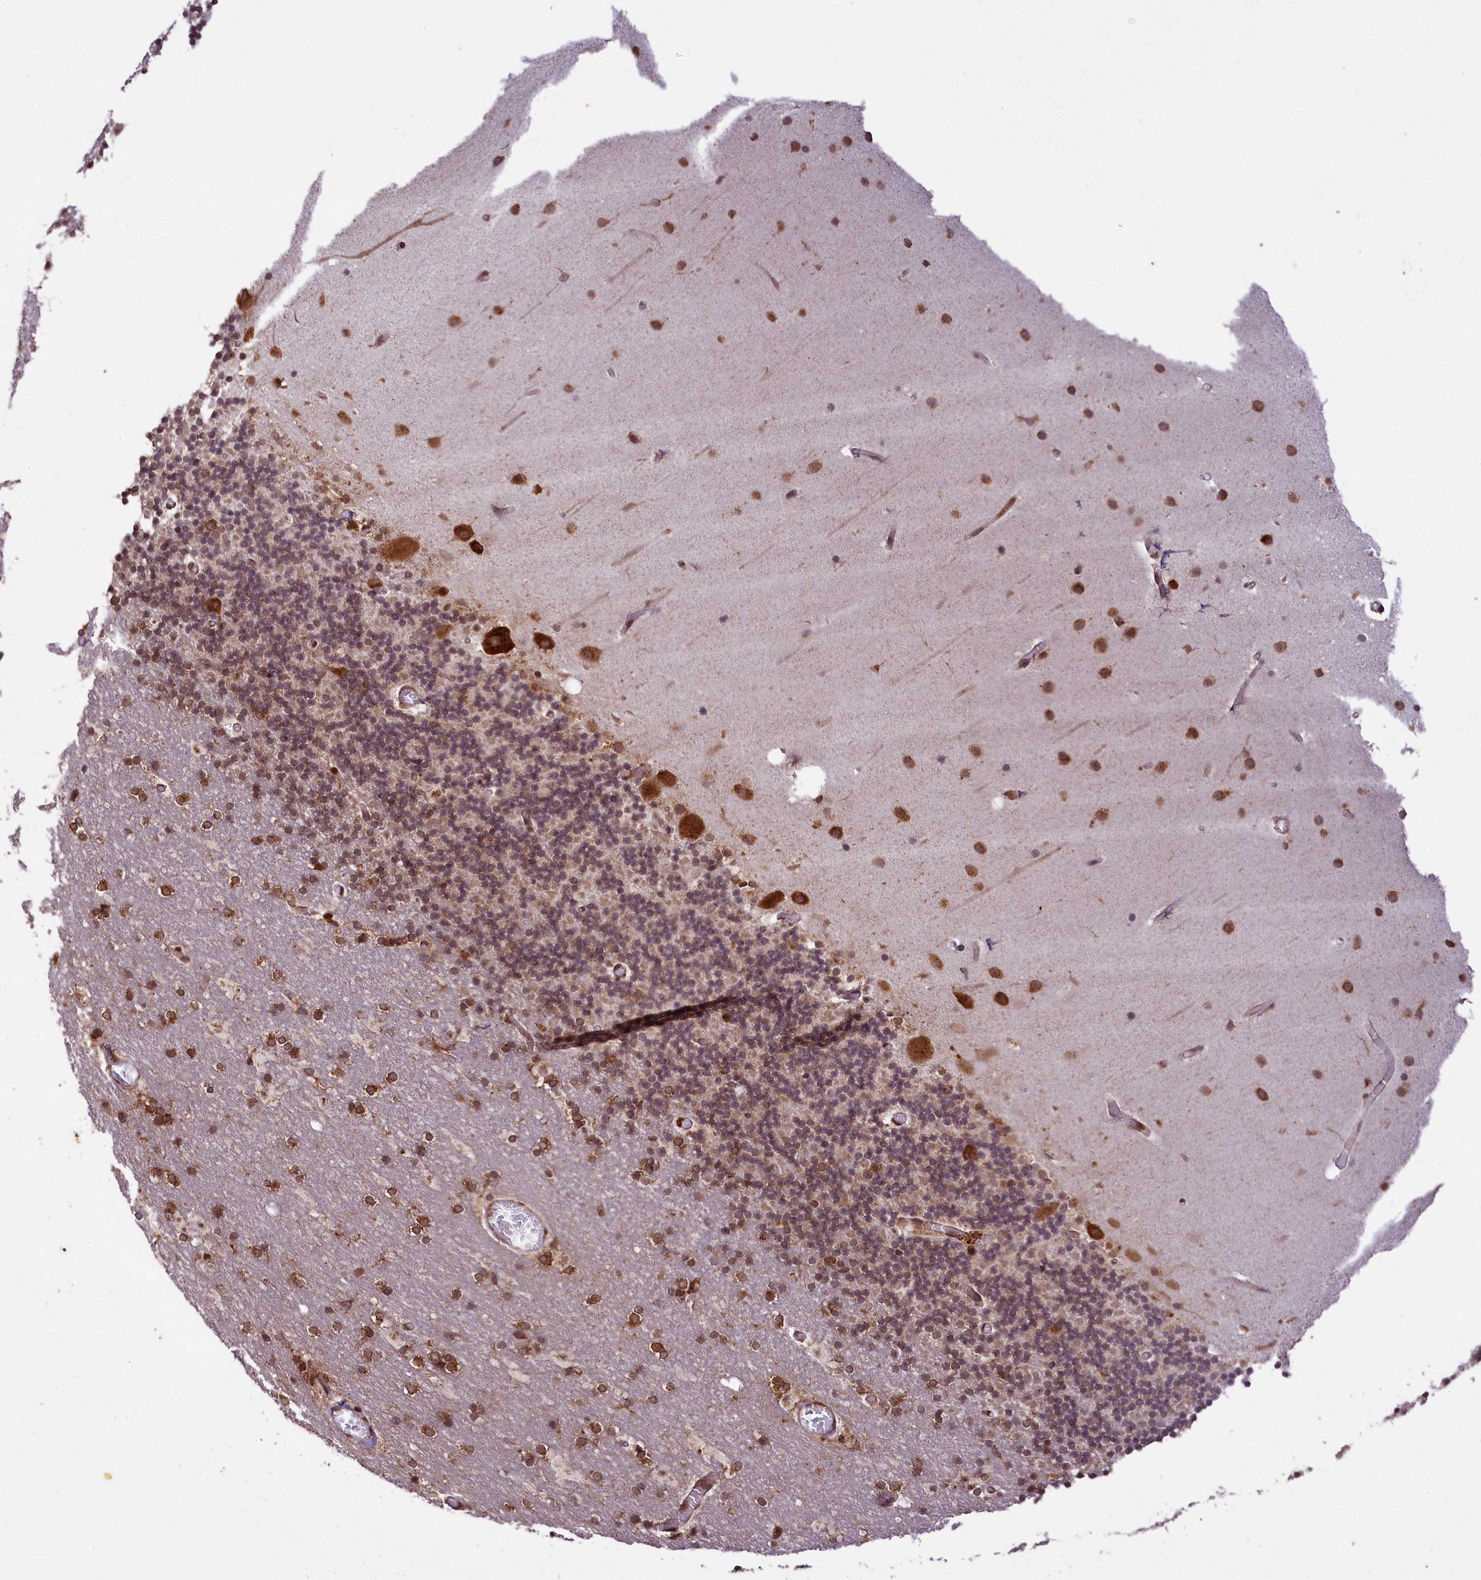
{"staining": {"intensity": "moderate", "quantity": "25%-75%", "location": "cytoplasmic/membranous,nuclear"}, "tissue": "cerebellum", "cell_type": "Cells in granular layer", "image_type": "normal", "snomed": [{"axis": "morphology", "description": "Normal tissue, NOS"}, {"axis": "topography", "description": "Cerebellum"}], "caption": "Brown immunohistochemical staining in benign human cerebellum shows moderate cytoplasmic/membranous,nuclear staining in about 25%-75% of cells in granular layer.", "gene": "LARP4", "patient": {"sex": "male", "age": 57}}